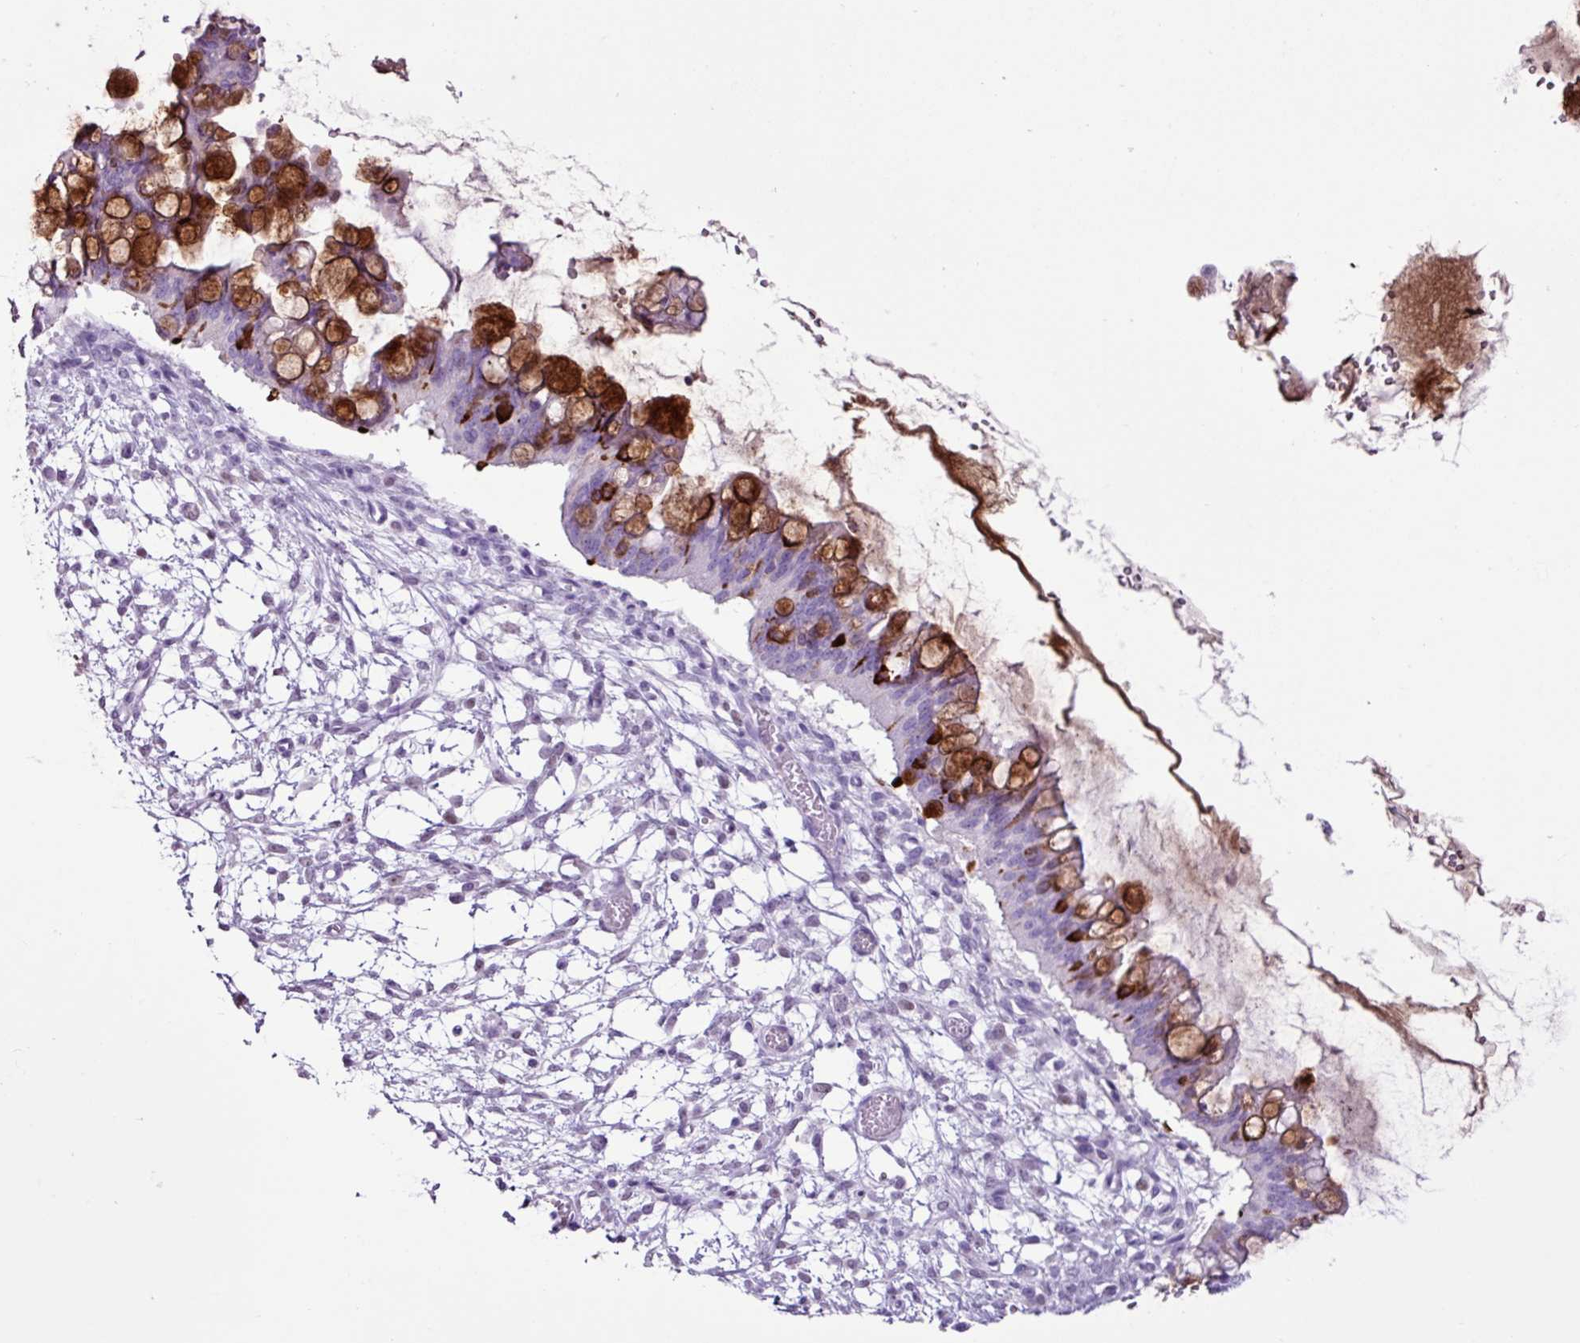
{"staining": {"intensity": "strong", "quantity": "25%-75%", "location": "cytoplasmic/membranous"}, "tissue": "ovarian cancer", "cell_type": "Tumor cells", "image_type": "cancer", "snomed": [{"axis": "morphology", "description": "Cystadenocarcinoma, mucinous, NOS"}, {"axis": "topography", "description": "Ovary"}], "caption": "Immunohistochemical staining of ovarian cancer (mucinous cystadenocarcinoma) displays strong cytoplasmic/membranous protein expression in approximately 25%-75% of tumor cells. Immunohistochemistry (ihc) stains the protein in brown and the nuclei are stained blue.", "gene": "PGR", "patient": {"sex": "female", "age": 73}}